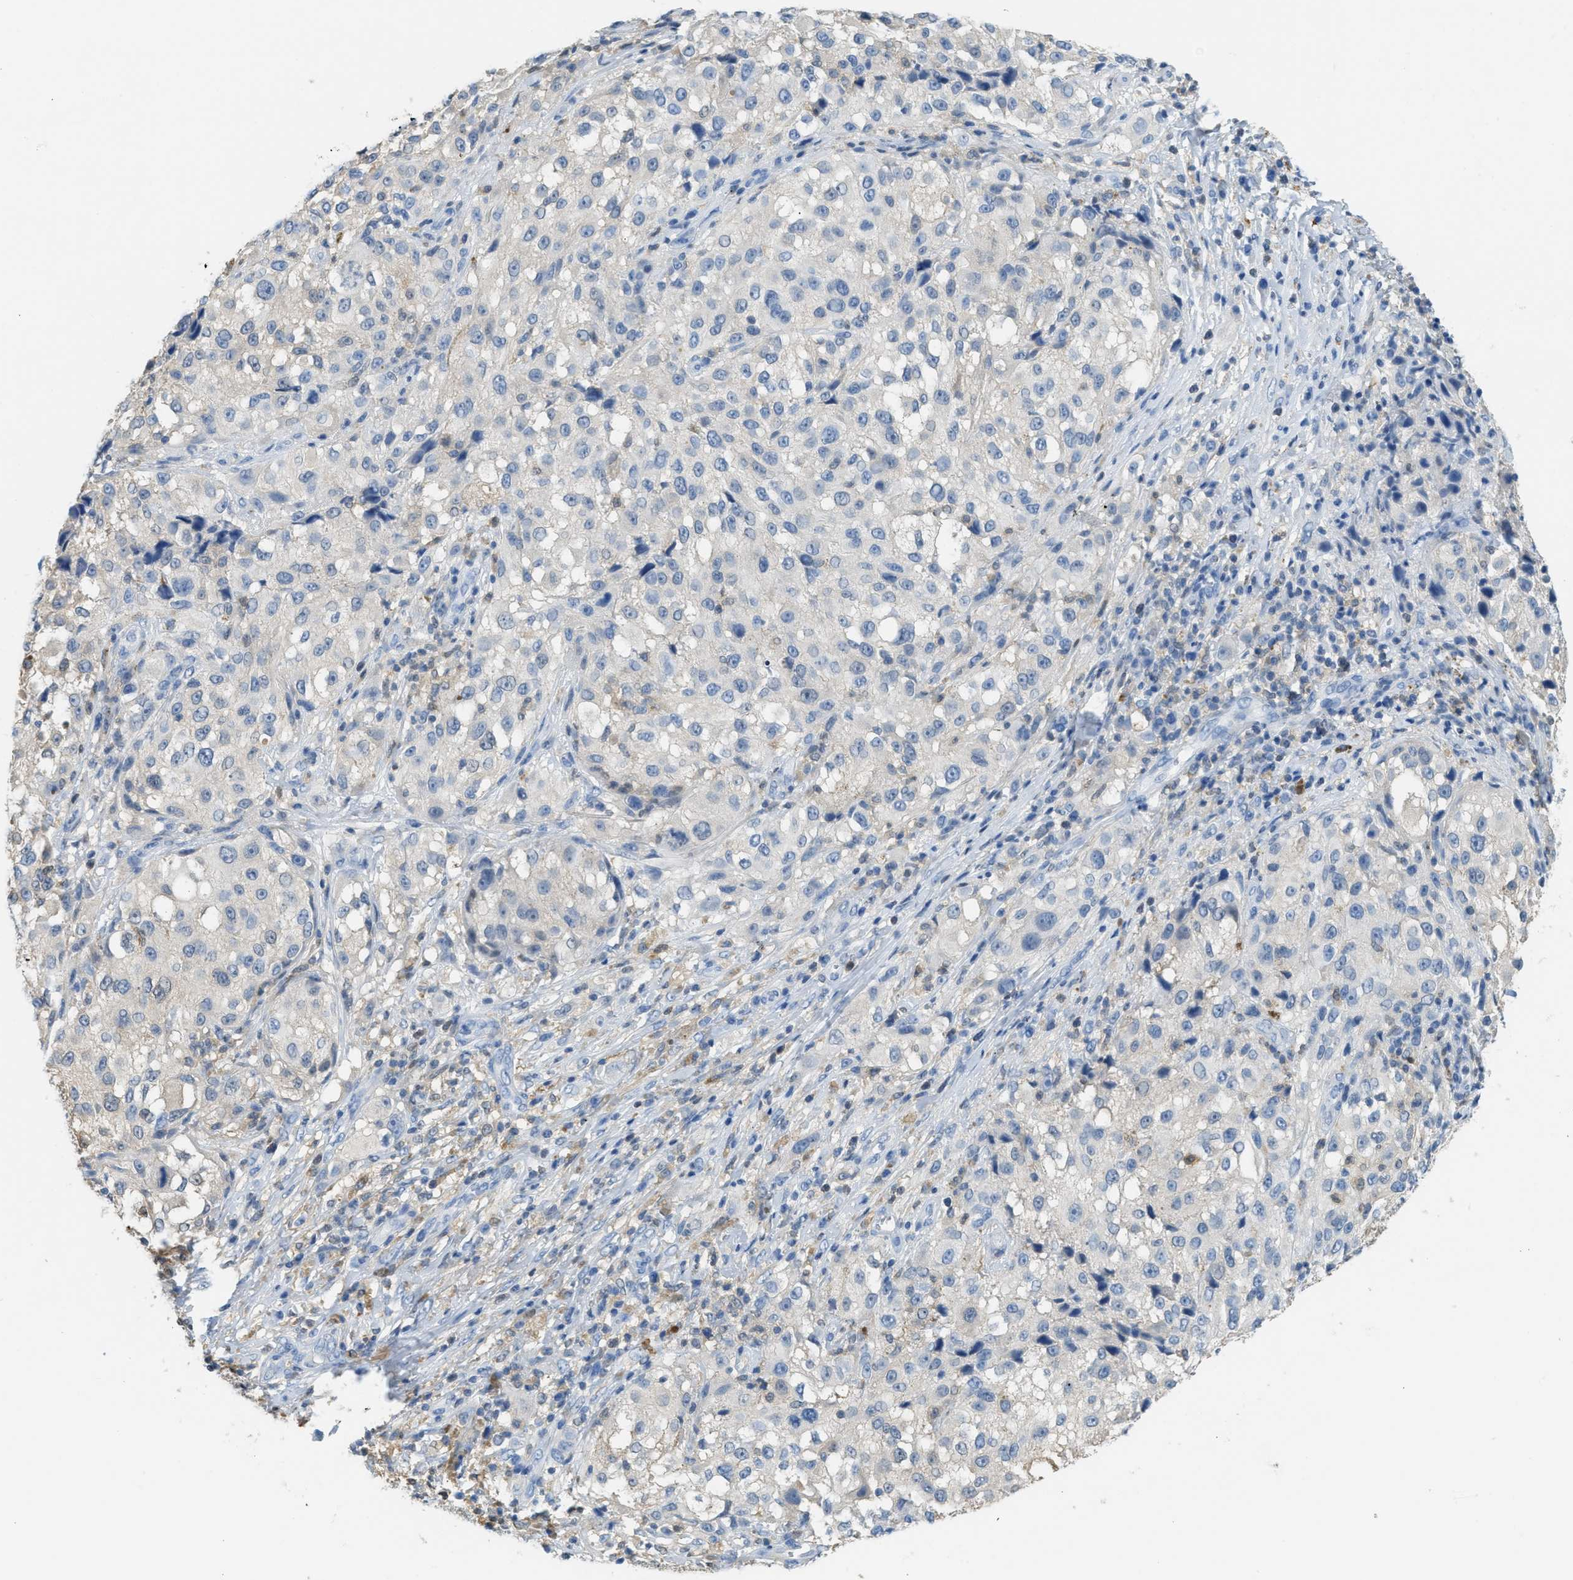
{"staining": {"intensity": "negative", "quantity": "none", "location": "none"}, "tissue": "melanoma", "cell_type": "Tumor cells", "image_type": "cancer", "snomed": [{"axis": "morphology", "description": "Necrosis, NOS"}, {"axis": "morphology", "description": "Malignant melanoma, NOS"}, {"axis": "topography", "description": "Skin"}], "caption": "The image displays no significant staining in tumor cells of melanoma. Brightfield microscopy of immunohistochemistry (IHC) stained with DAB (3,3'-diaminobenzidine) (brown) and hematoxylin (blue), captured at high magnification.", "gene": "SERPINB1", "patient": {"sex": "female", "age": 87}}